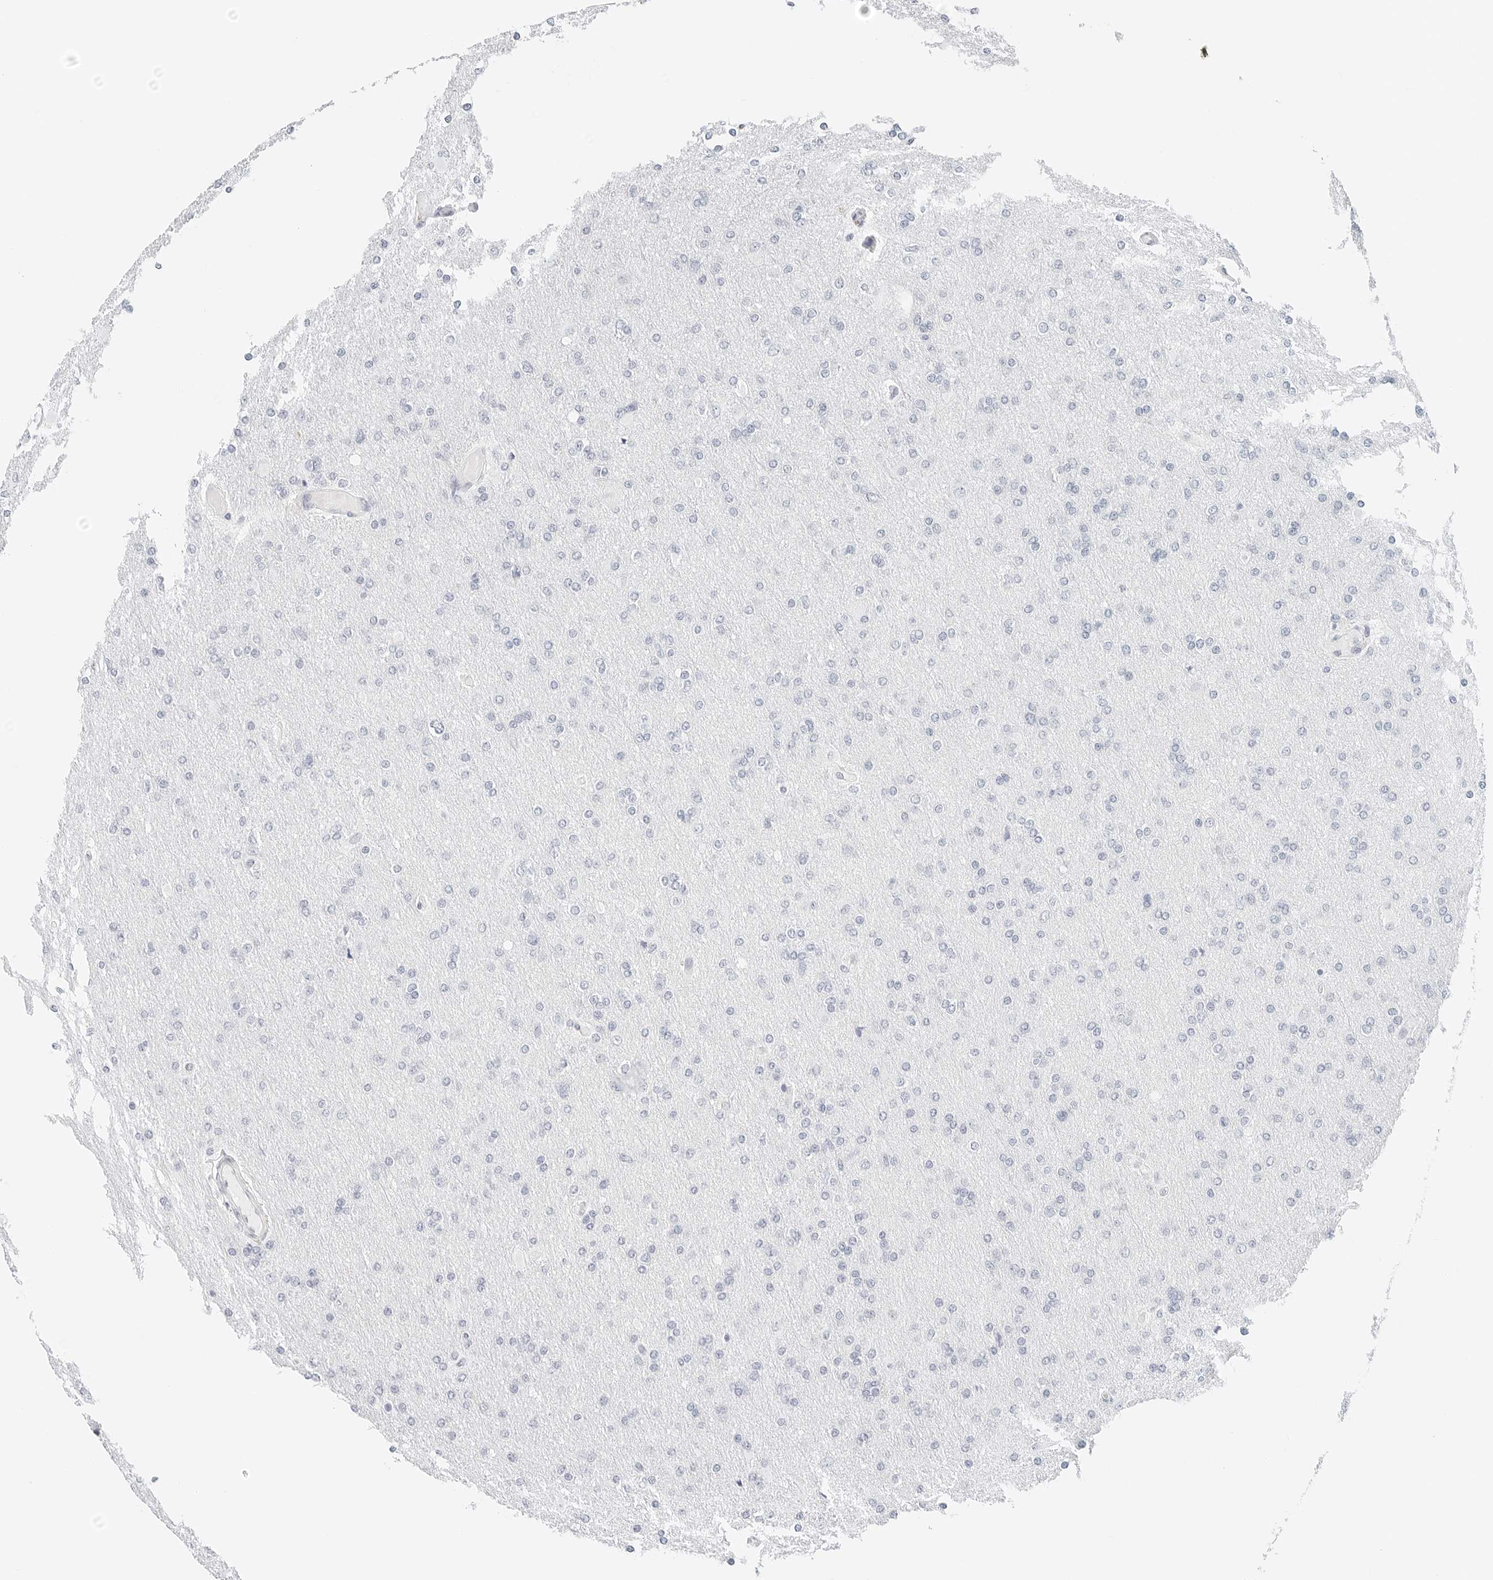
{"staining": {"intensity": "negative", "quantity": "none", "location": "none"}, "tissue": "glioma", "cell_type": "Tumor cells", "image_type": "cancer", "snomed": [{"axis": "morphology", "description": "Glioma, malignant, High grade"}, {"axis": "topography", "description": "Cerebral cortex"}], "caption": "A high-resolution histopathology image shows immunohistochemistry staining of malignant glioma (high-grade), which displays no significant positivity in tumor cells. (DAB immunohistochemistry with hematoxylin counter stain).", "gene": "CD22", "patient": {"sex": "female", "age": 36}}